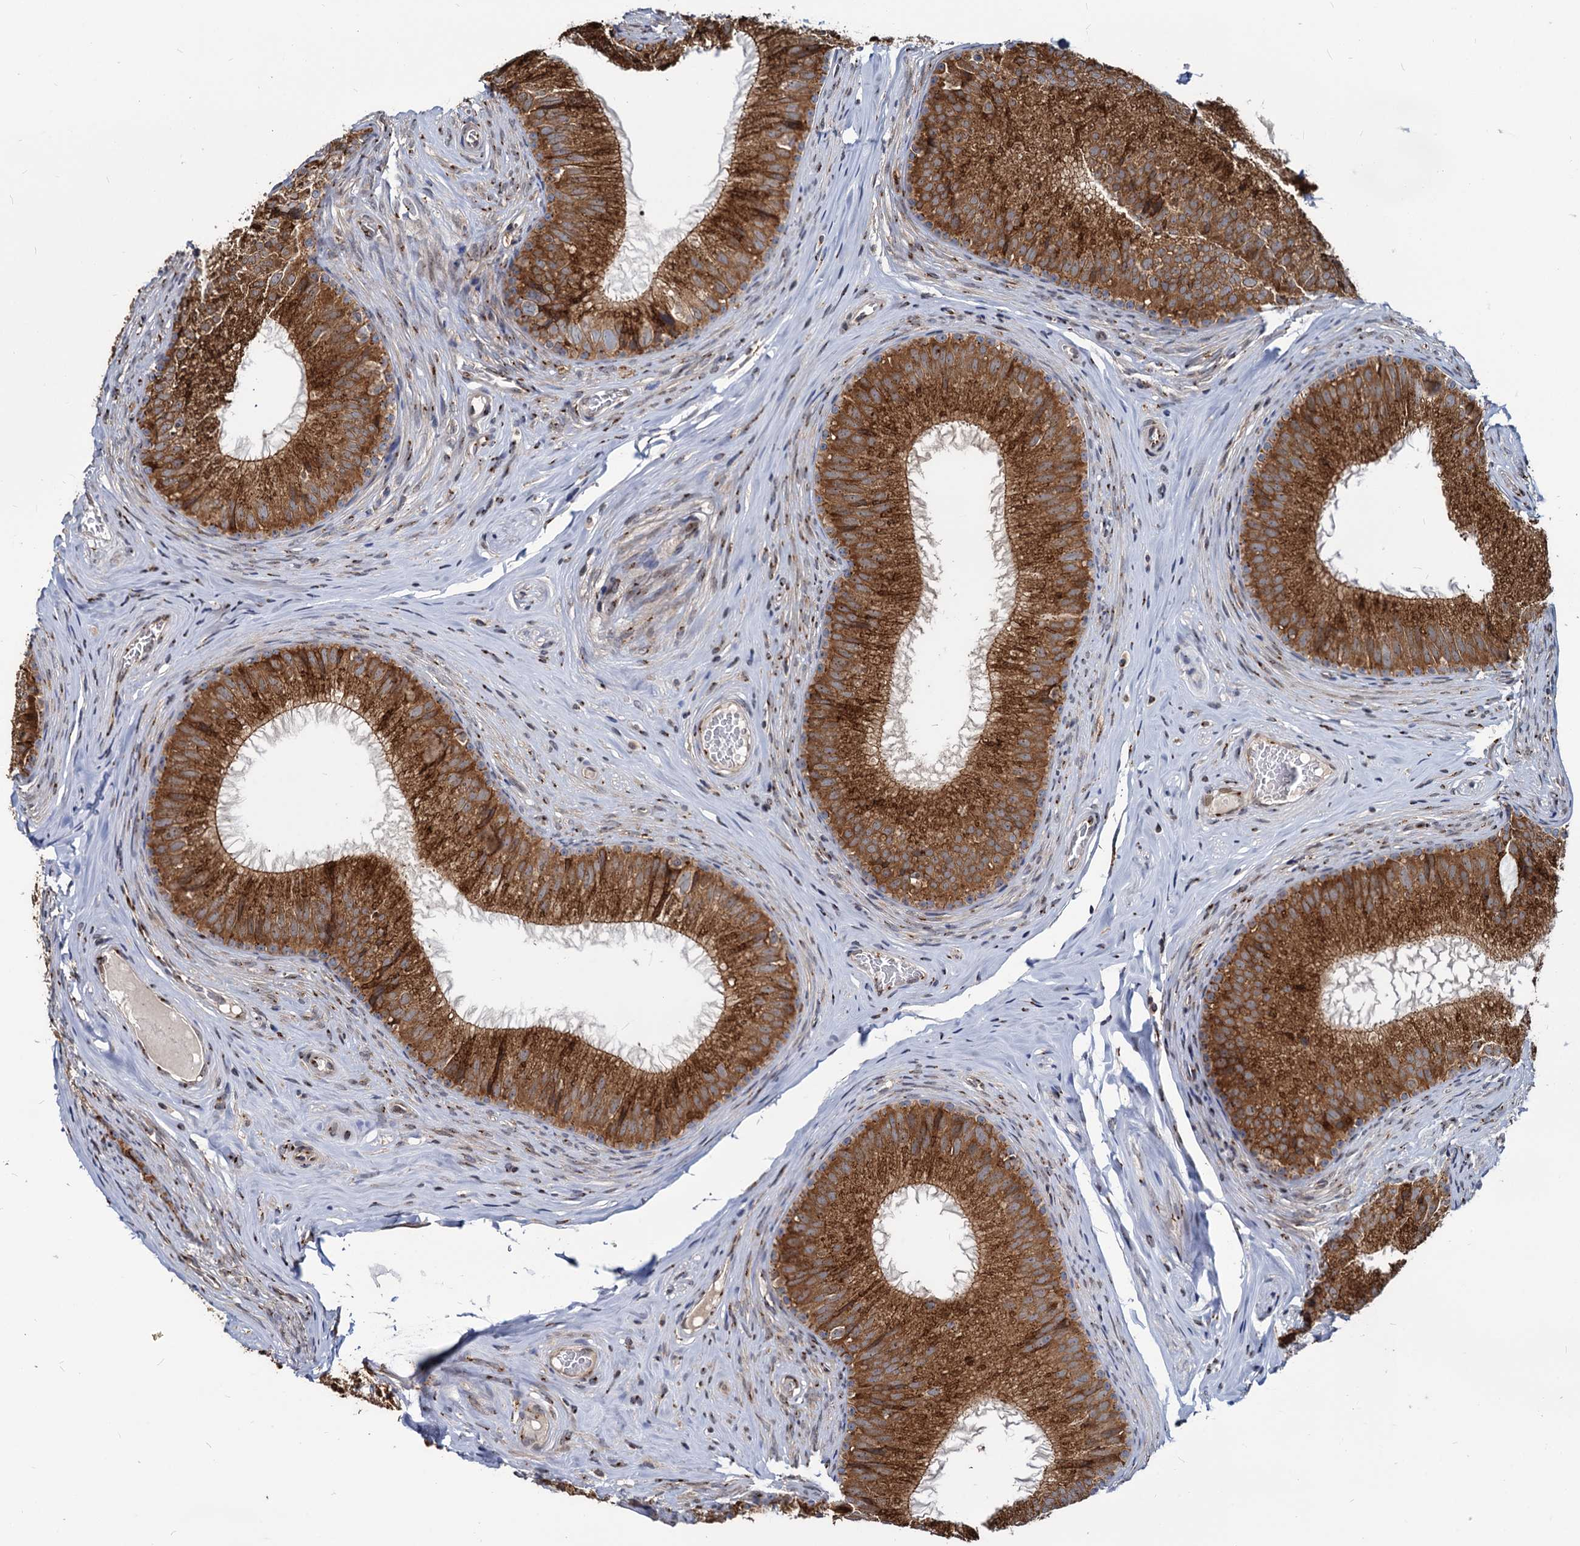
{"staining": {"intensity": "strong", "quantity": ">75%", "location": "cytoplasmic/membranous"}, "tissue": "epididymis", "cell_type": "Glandular cells", "image_type": "normal", "snomed": [{"axis": "morphology", "description": "Normal tissue, NOS"}, {"axis": "topography", "description": "Epididymis"}], "caption": "The micrograph displays staining of unremarkable epididymis, revealing strong cytoplasmic/membranous protein expression (brown color) within glandular cells.", "gene": "SAAL1", "patient": {"sex": "male", "age": 34}}